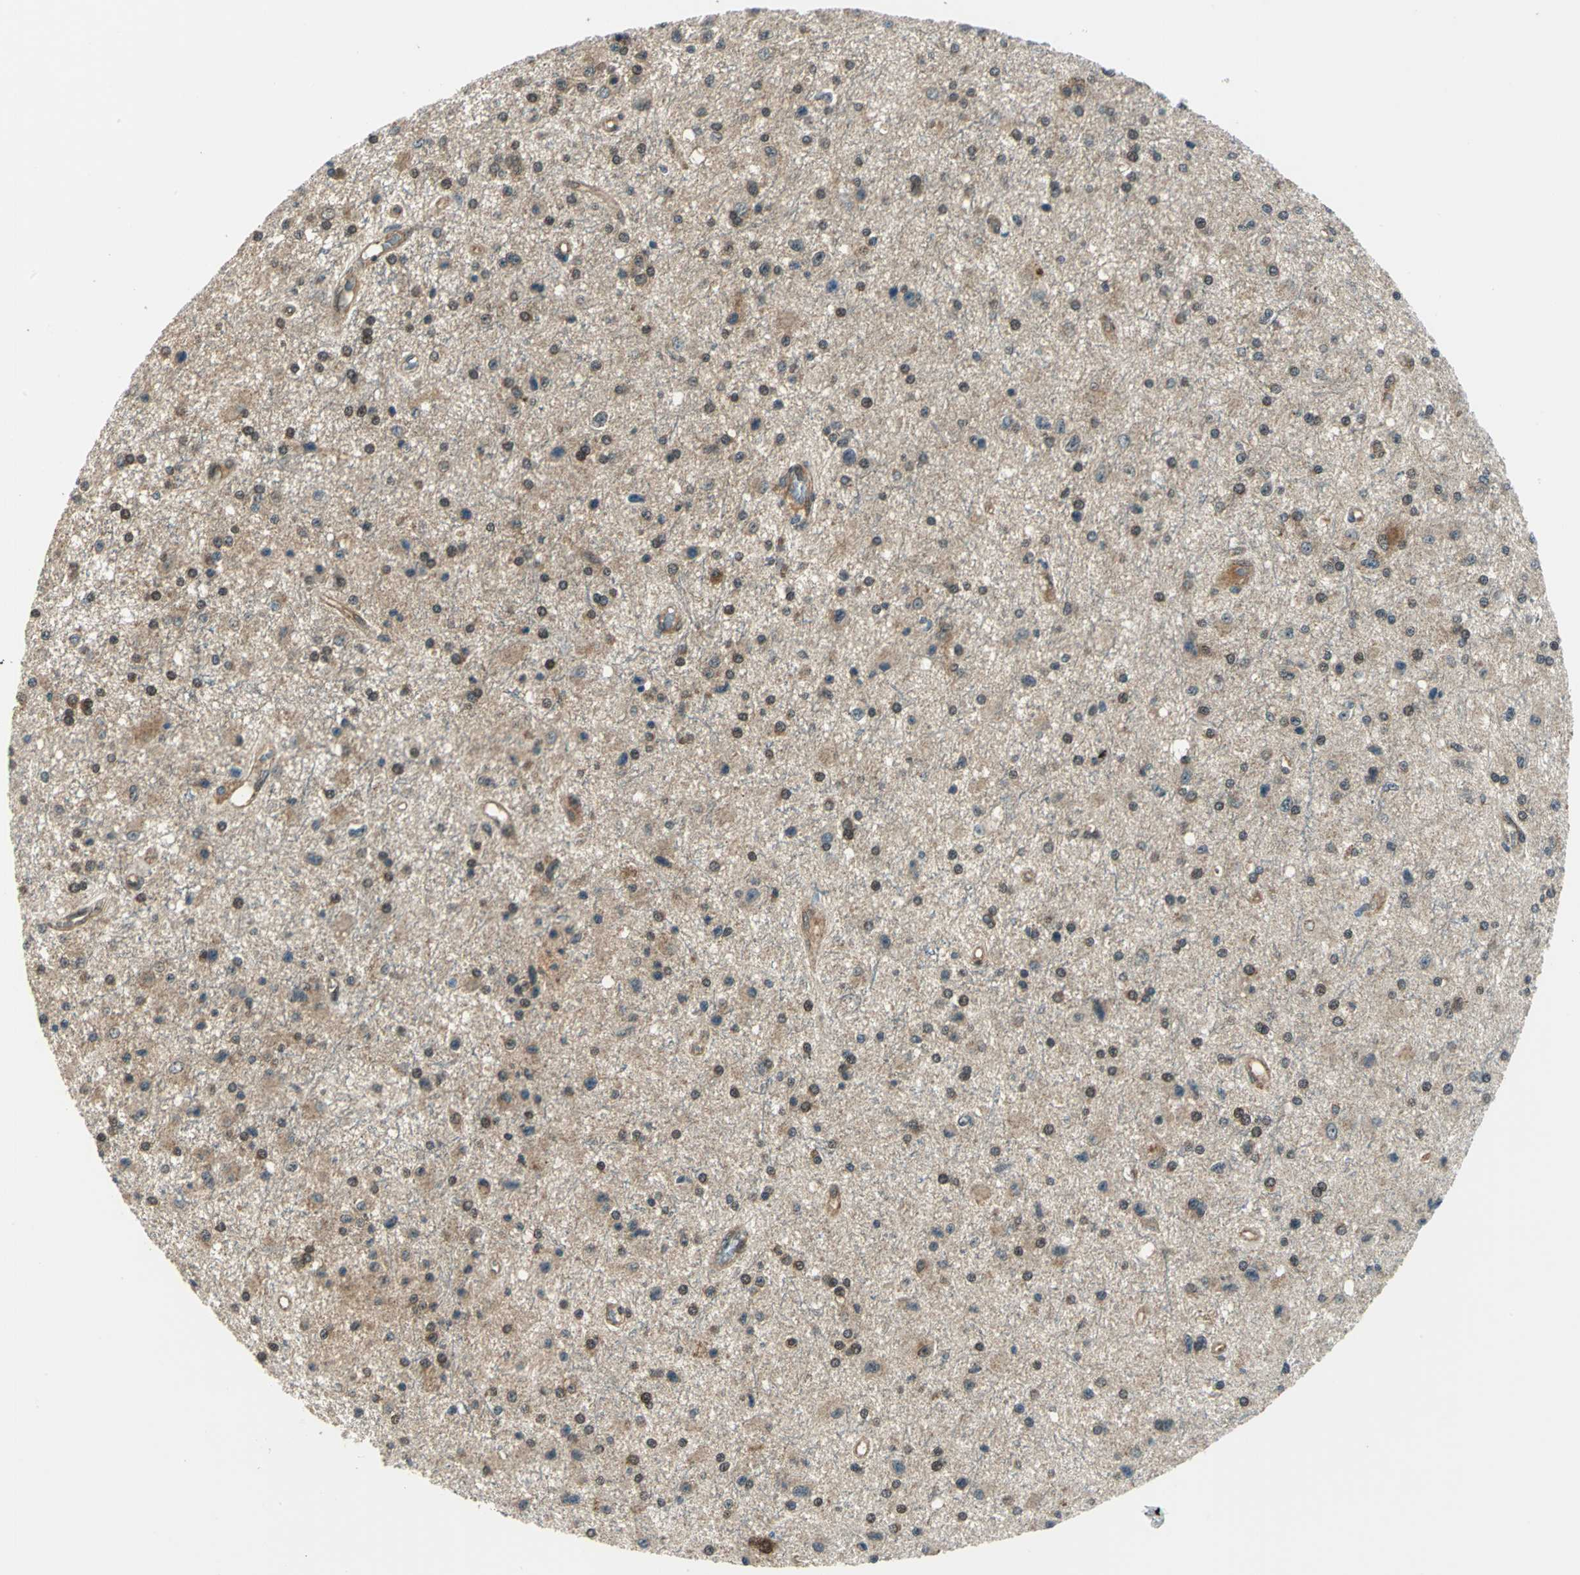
{"staining": {"intensity": "moderate", "quantity": ">75%", "location": "cytoplasmic/membranous,nuclear"}, "tissue": "glioma", "cell_type": "Tumor cells", "image_type": "cancer", "snomed": [{"axis": "morphology", "description": "Glioma, malignant, Low grade"}, {"axis": "topography", "description": "Brain"}], "caption": "DAB (3,3'-diaminobenzidine) immunohistochemical staining of human glioma reveals moderate cytoplasmic/membranous and nuclear protein expression in approximately >75% of tumor cells. The staining is performed using DAB (3,3'-diaminobenzidine) brown chromogen to label protein expression. The nuclei are counter-stained blue using hematoxylin.", "gene": "NUDT2", "patient": {"sex": "male", "age": 58}}